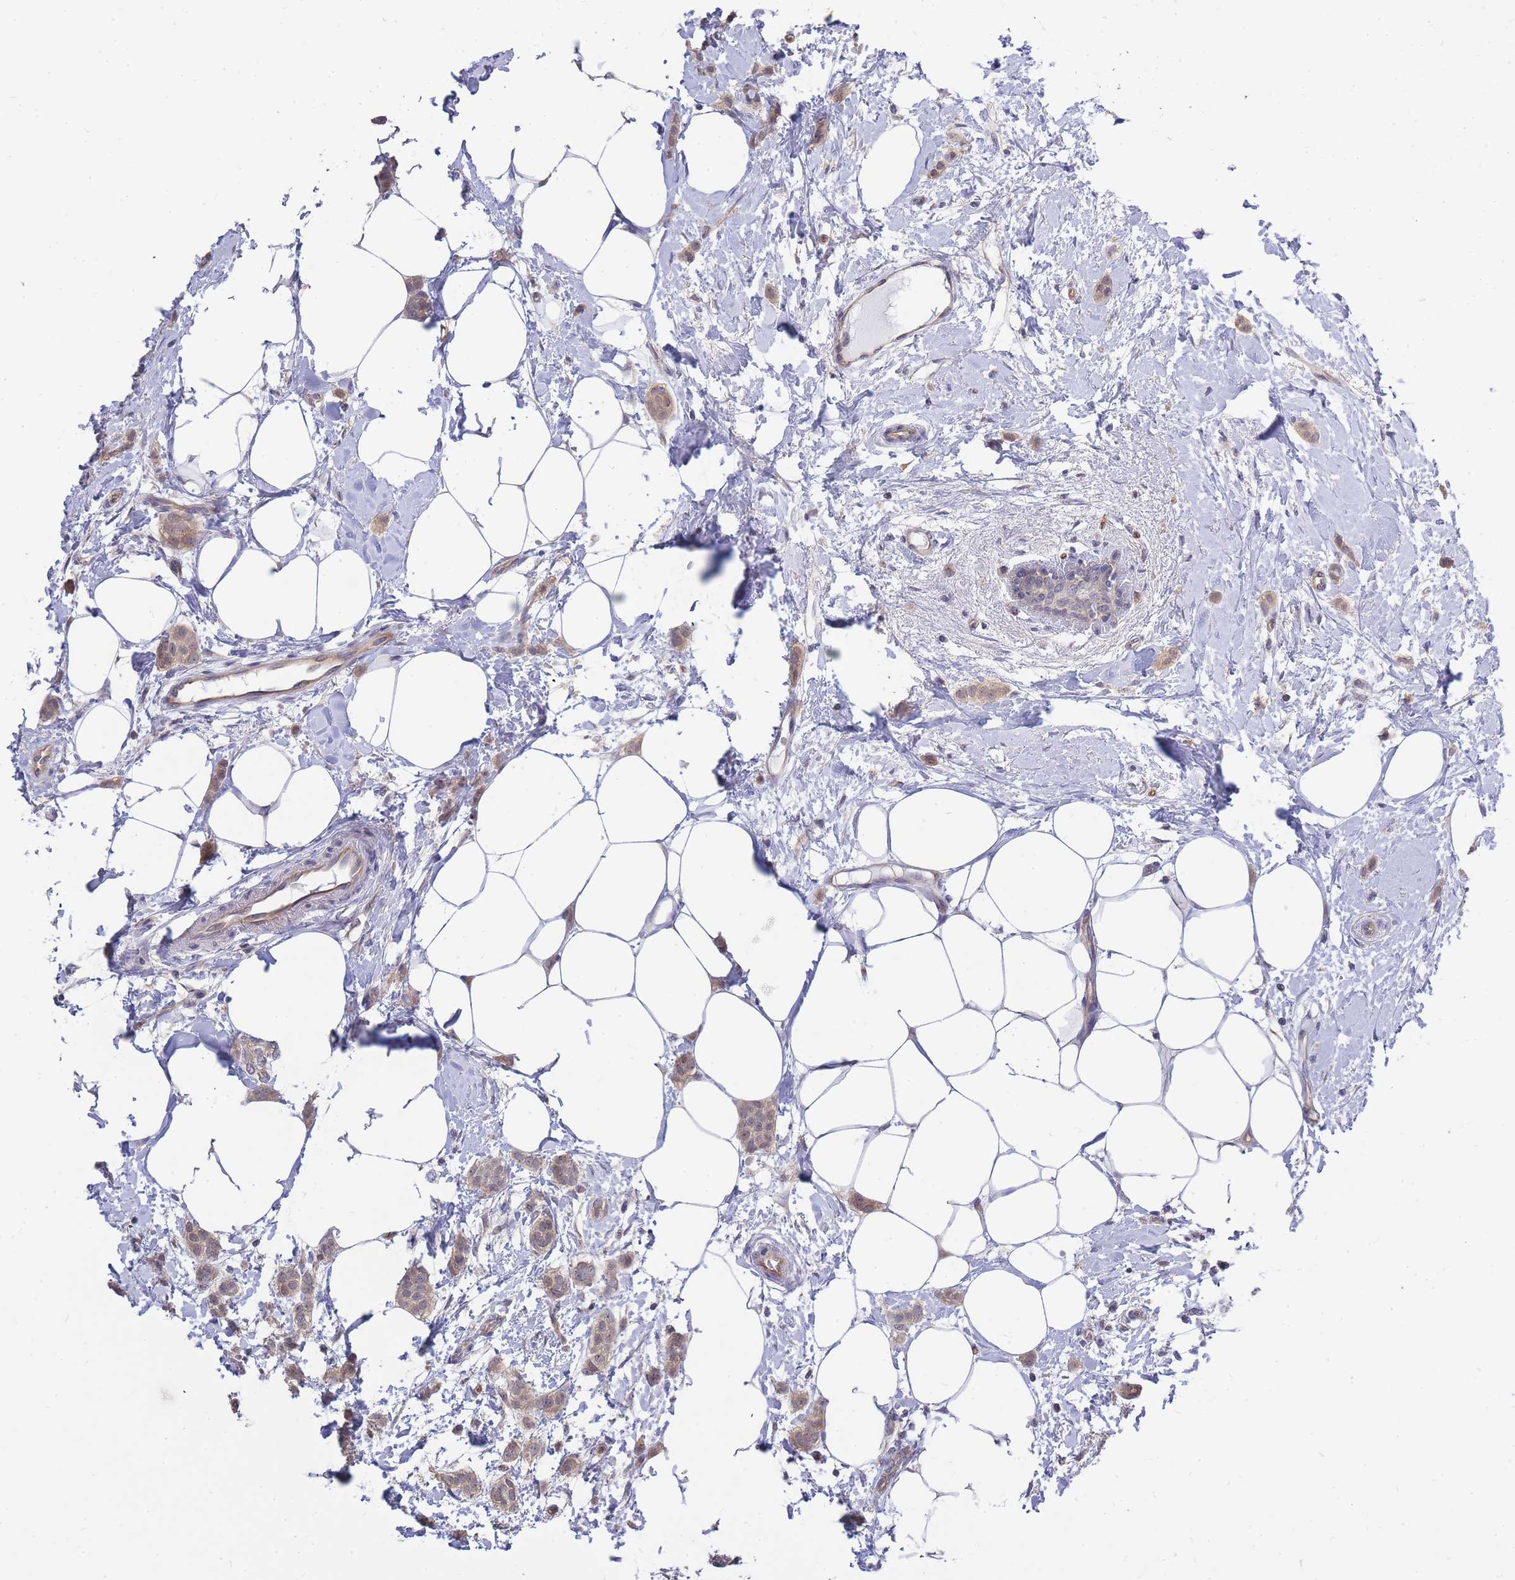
{"staining": {"intensity": "weak", "quantity": ">75%", "location": "cytoplasmic/membranous"}, "tissue": "breast cancer", "cell_type": "Tumor cells", "image_type": "cancer", "snomed": [{"axis": "morphology", "description": "Duct carcinoma"}, {"axis": "topography", "description": "Breast"}], "caption": "A histopathology image of breast infiltrating ductal carcinoma stained for a protein demonstrates weak cytoplasmic/membranous brown staining in tumor cells.", "gene": "C19orf25", "patient": {"sex": "female", "age": 72}}